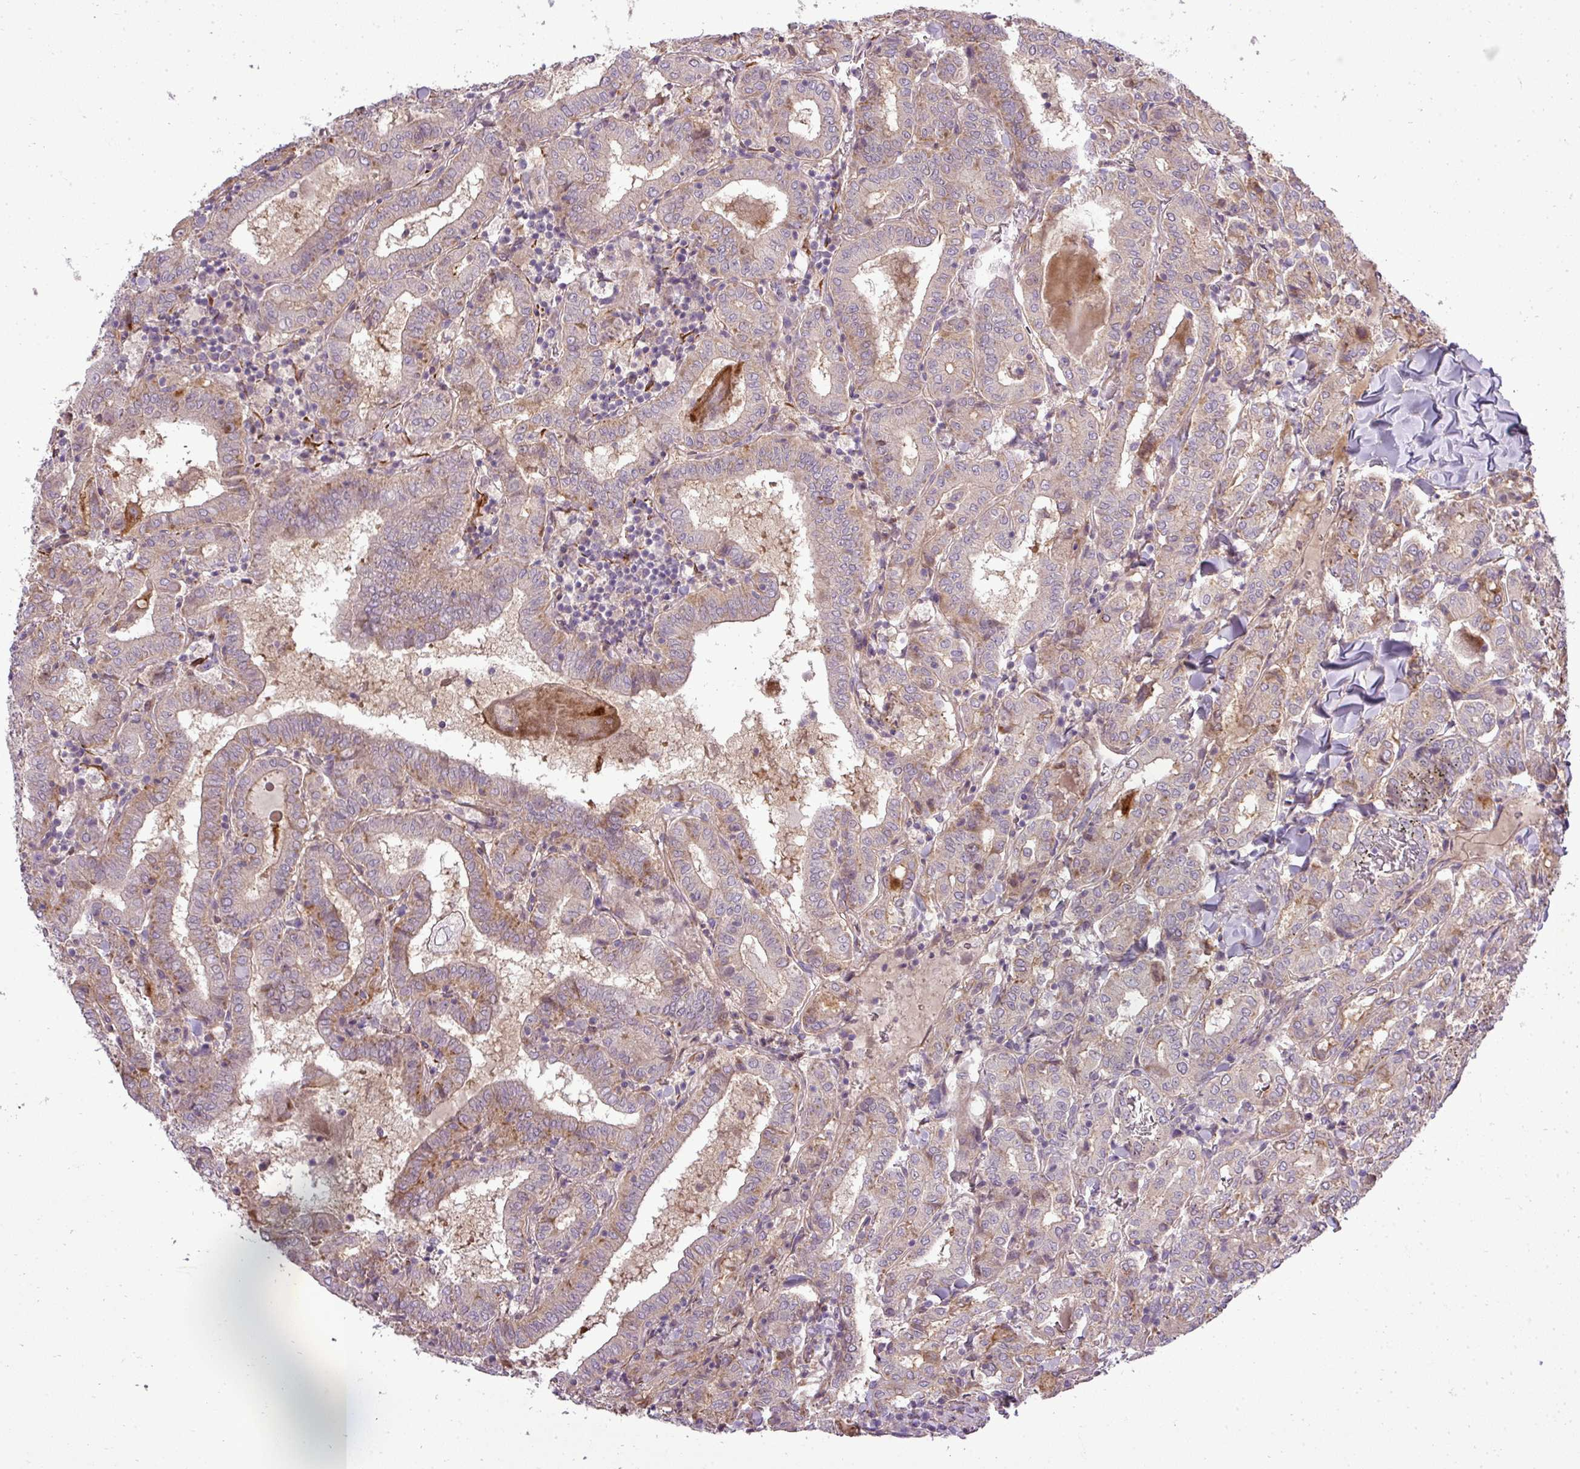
{"staining": {"intensity": "weak", "quantity": ">75%", "location": "cytoplasmic/membranous"}, "tissue": "thyroid cancer", "cell_type": "Tumor cells", "image_type": "cancer", "snomed": [{"axis": "morphology", "description": "Papillary adenocarcinoma, NOS"}, {"axis": "topography", "description": "Thyroid gland"}], "caption": "Immunohistochemical staining of human thyroid cancer (papillary adenocarcinoma) shows low levels of weak cytoplasmic/membranous positivity in approximately >75% of tumor cells.", "gene": "PDRG1", "patient": {"sex": "female", "age": 72}}